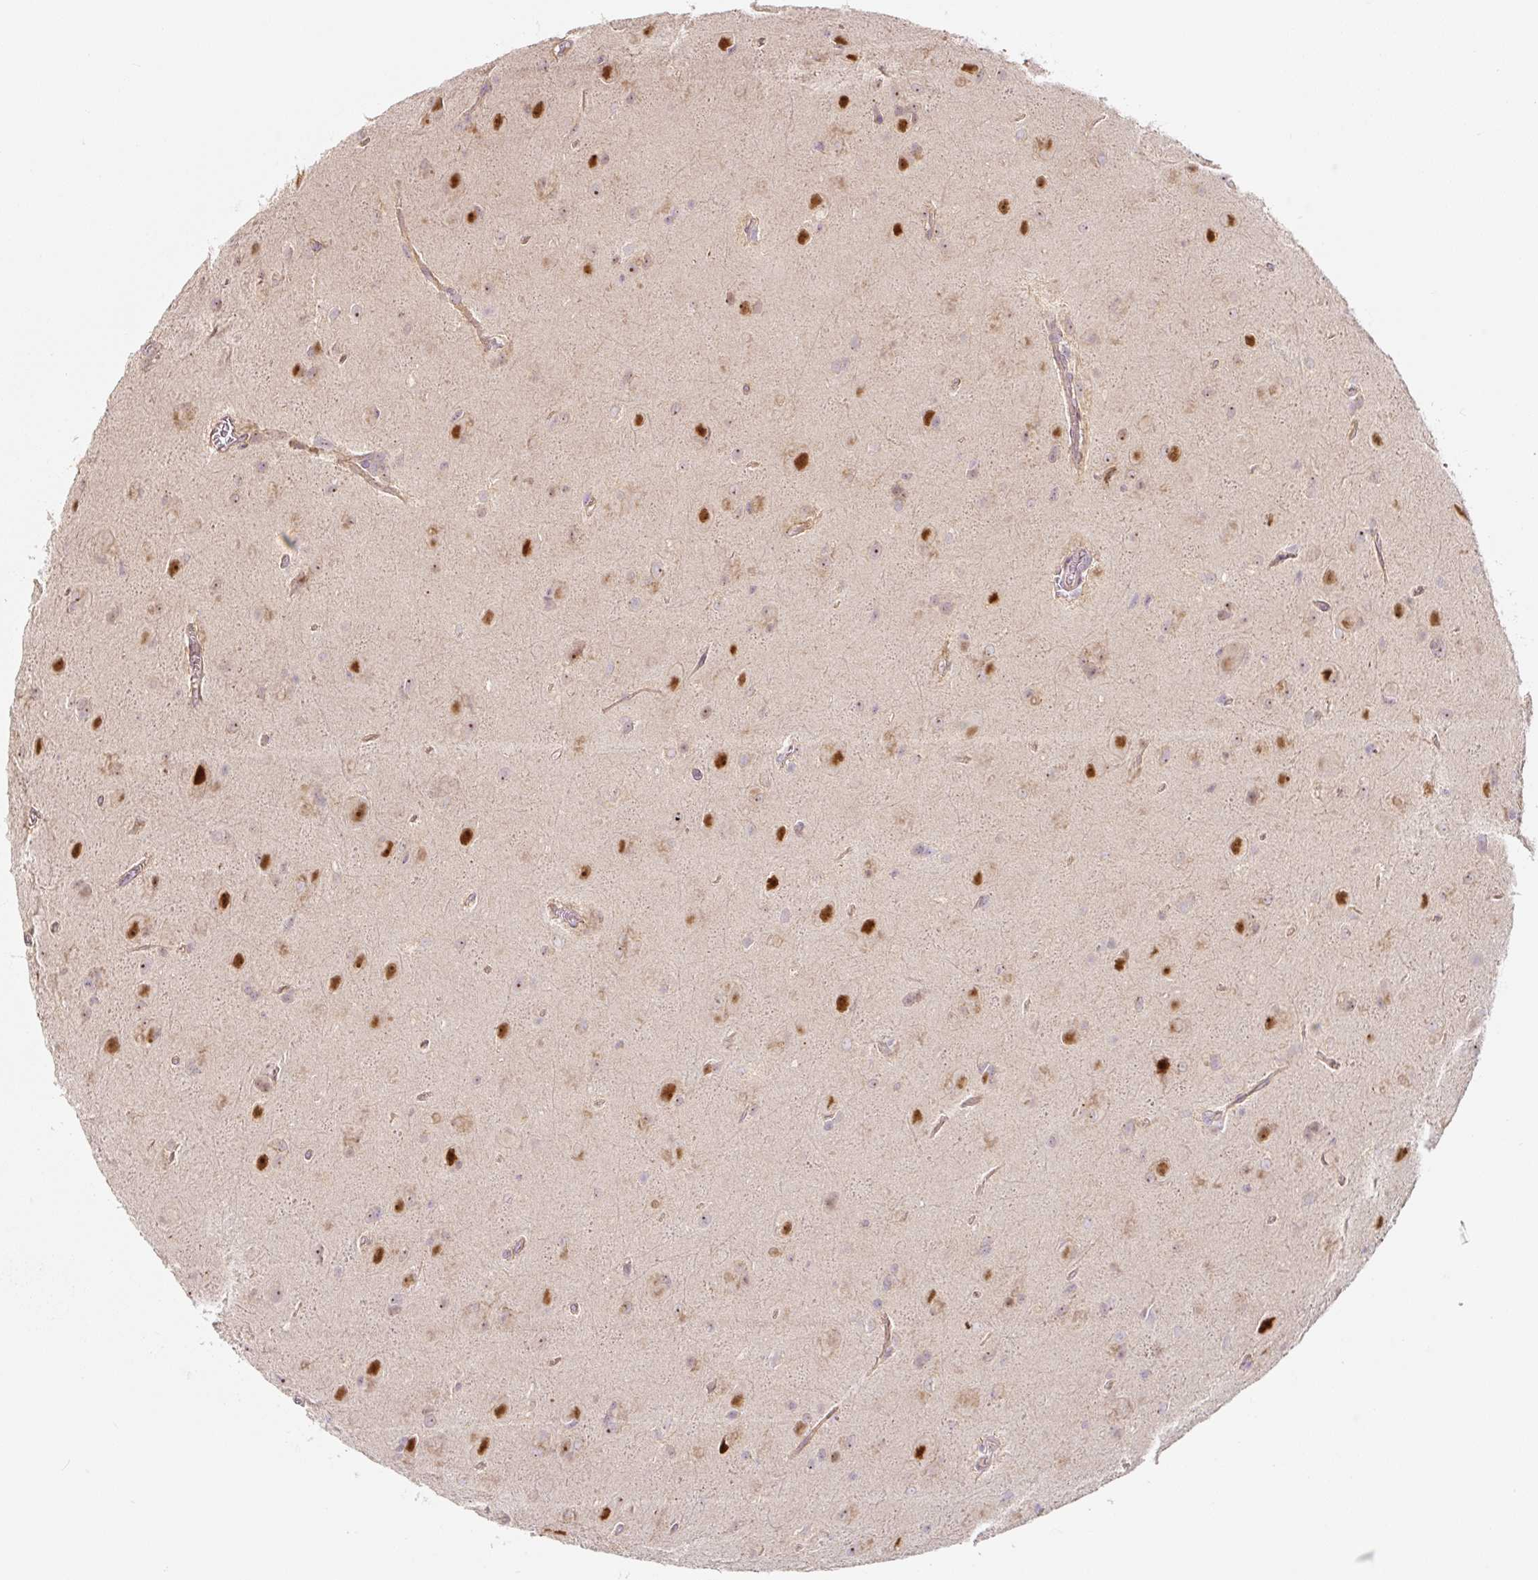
{"staining": {"intensity": "moderate", "quantity": "<25%", "location": "cytoplasmic/membranous,nuclear"}, "tissue": "glioma", "cell_type": "Tumor cells", "image_type": "cancer", "snomed": [{"axis": "morphology", "description": "Glioma, malignant, Low grade"}, {"axis": "topography", "description": "Brain"}], "caption": "Glioma stained with a protein marker shows moderate staining in tumor cells.", "gene": "PWWP3B", "patient": {"sex": "male", "age": 58}}